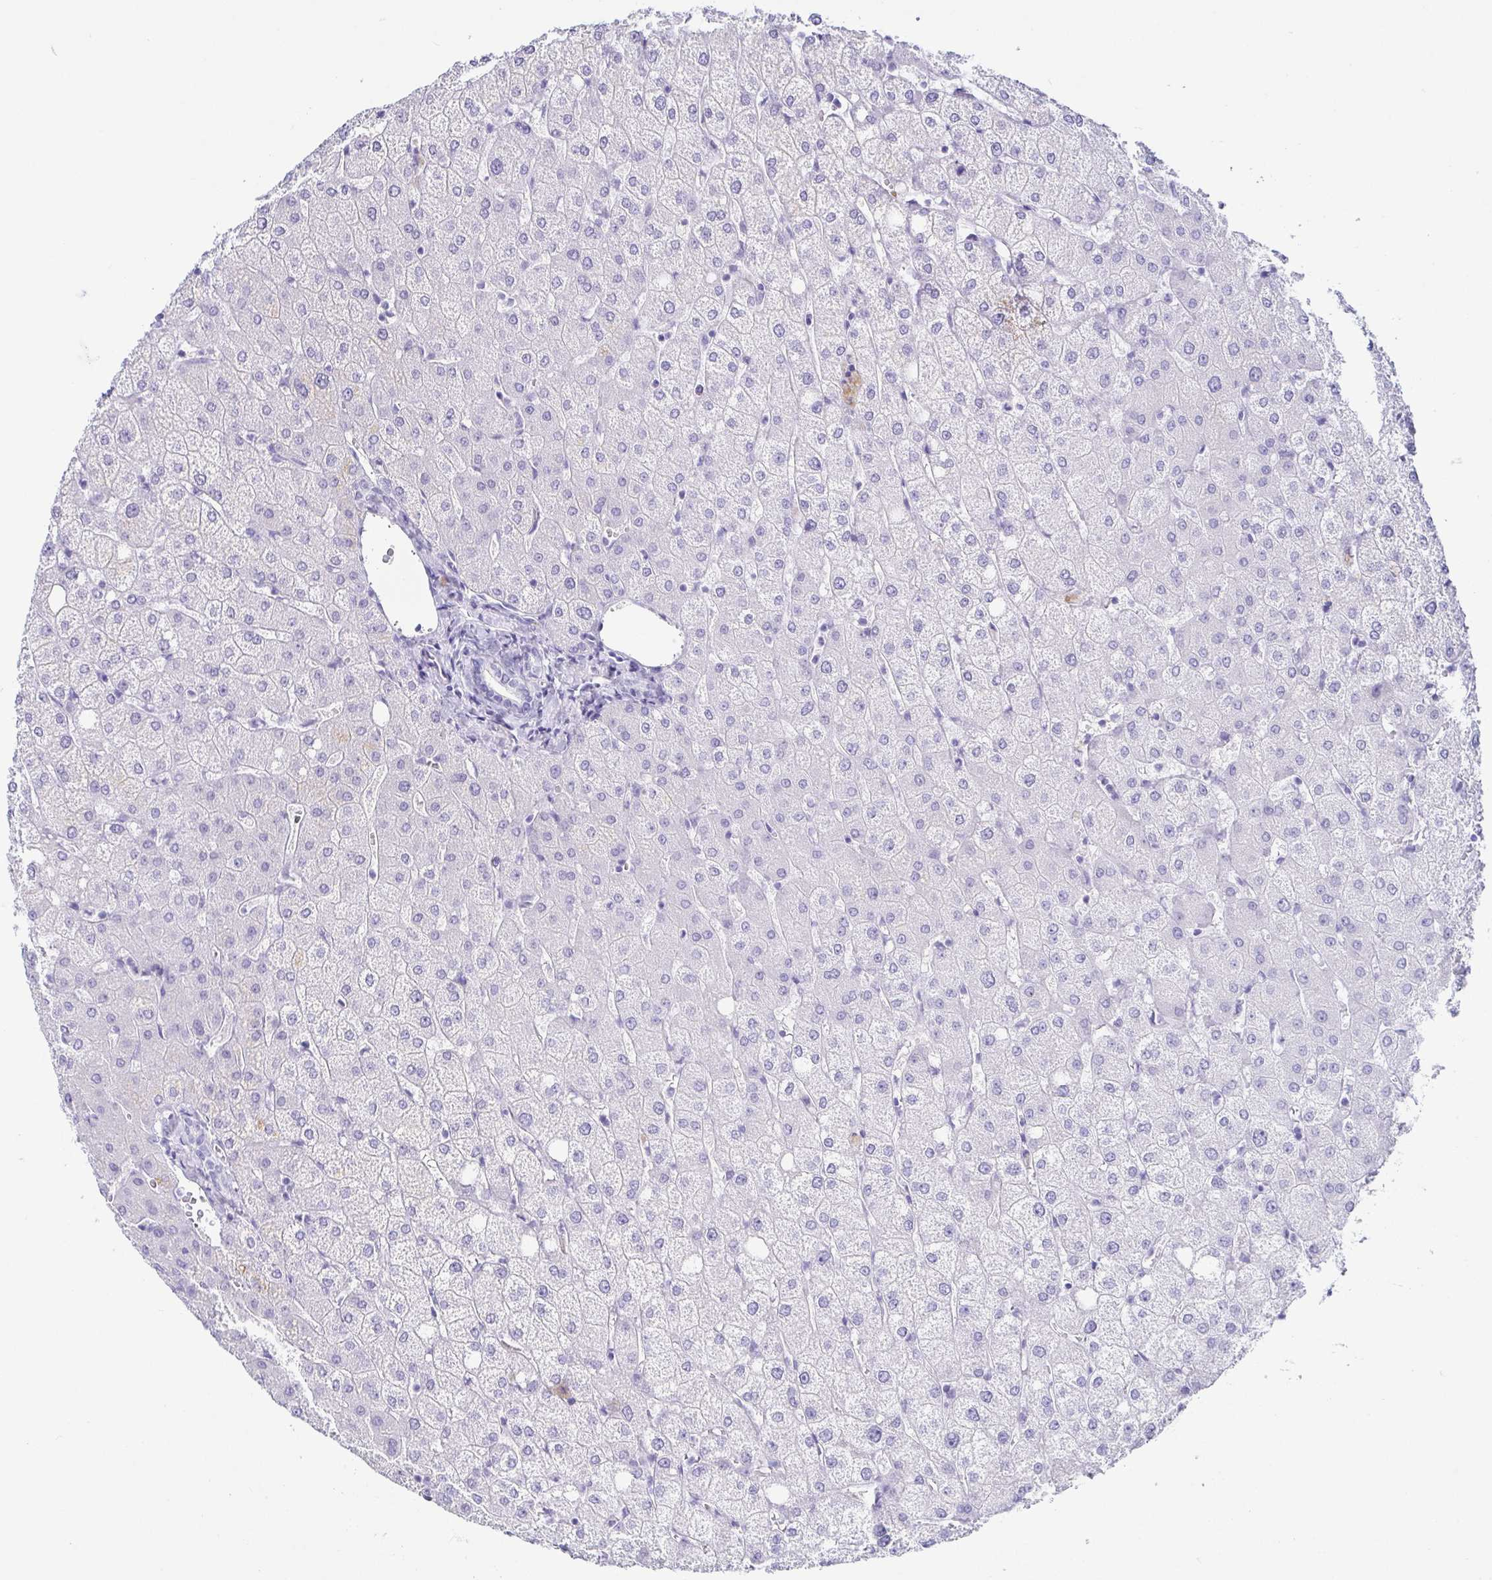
{"staining": {"intensity": "negative", "quantity": "none", "location": "none"}, "tissue": "liver", "cell_type": "Cholangiocytes", "image_type": "normal", "snomed": [{"axis": "morphology", "description": "Normal tissue, NOS"}, {"axis": "topography", "description": "Liver"}], "caption": "Immunohistochemistry (IHC) micrograph of benign liver stained for a protein (brown), which demonstrates no staining in cholangiocytes.", "gene": "CD164L2", "patient": {"sex": "female", "age": 54}}